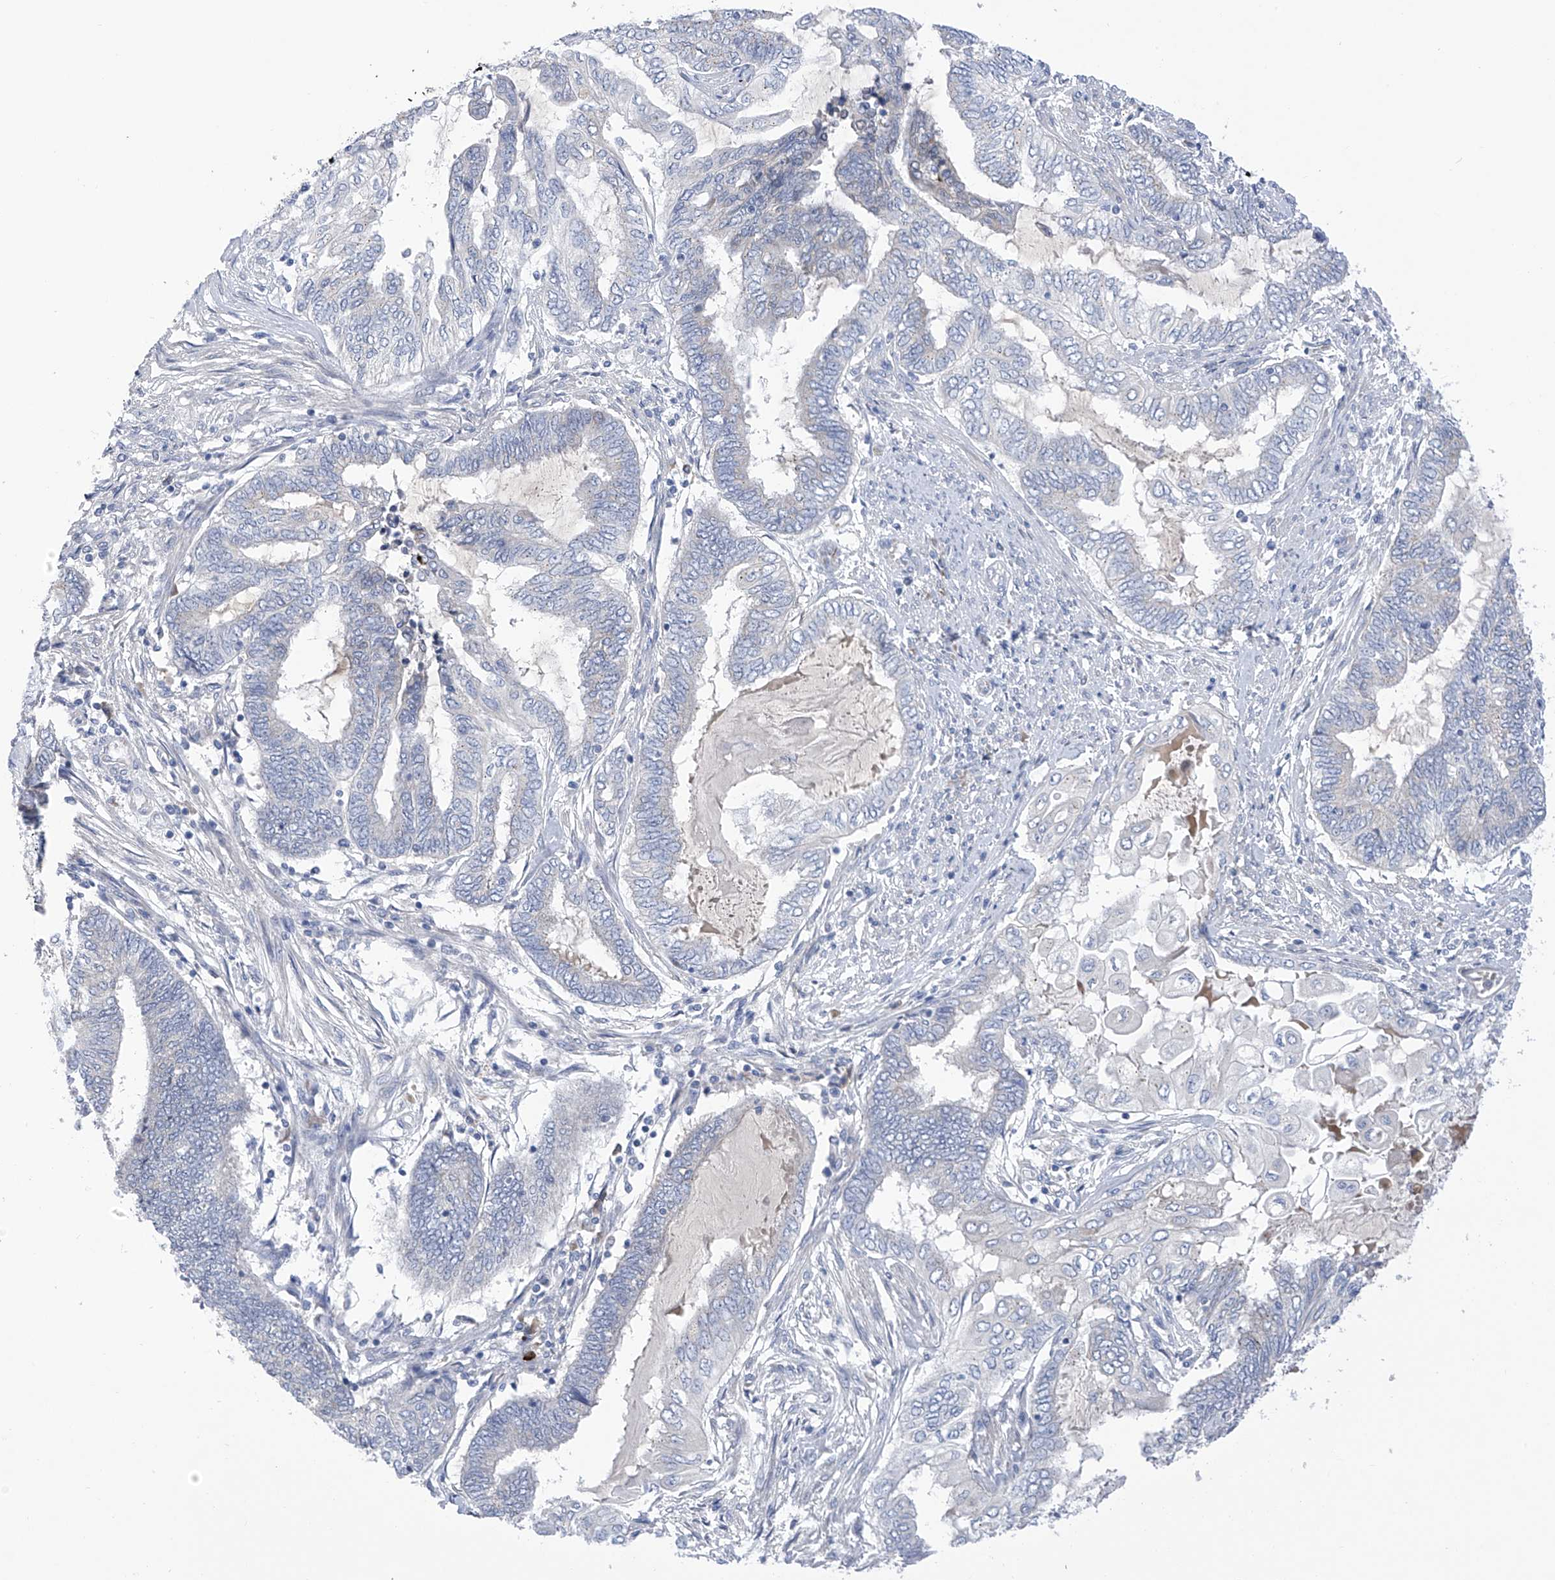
{"staining": {"intensity": "negative", "quantity": "none", "location": "none"}, "tissue": "endometrial cancer", "cell_type": "Tumor cells", "image_type": "cancer", "snomed": [{"axis": "morphology", "description": "Adenocarcinoma, NOS"}, {"axis": "topography", "description": "Uterus"}, {"axis": "topography", "description": "Endometrium"}], "caption": "Histopathology image shows no protein positivity in tumor cells of endometrial cancer (adenocarcinoma) tissue.", "gene": "SLCO4A1", "patient": {"sex": "female", "age": 70}}